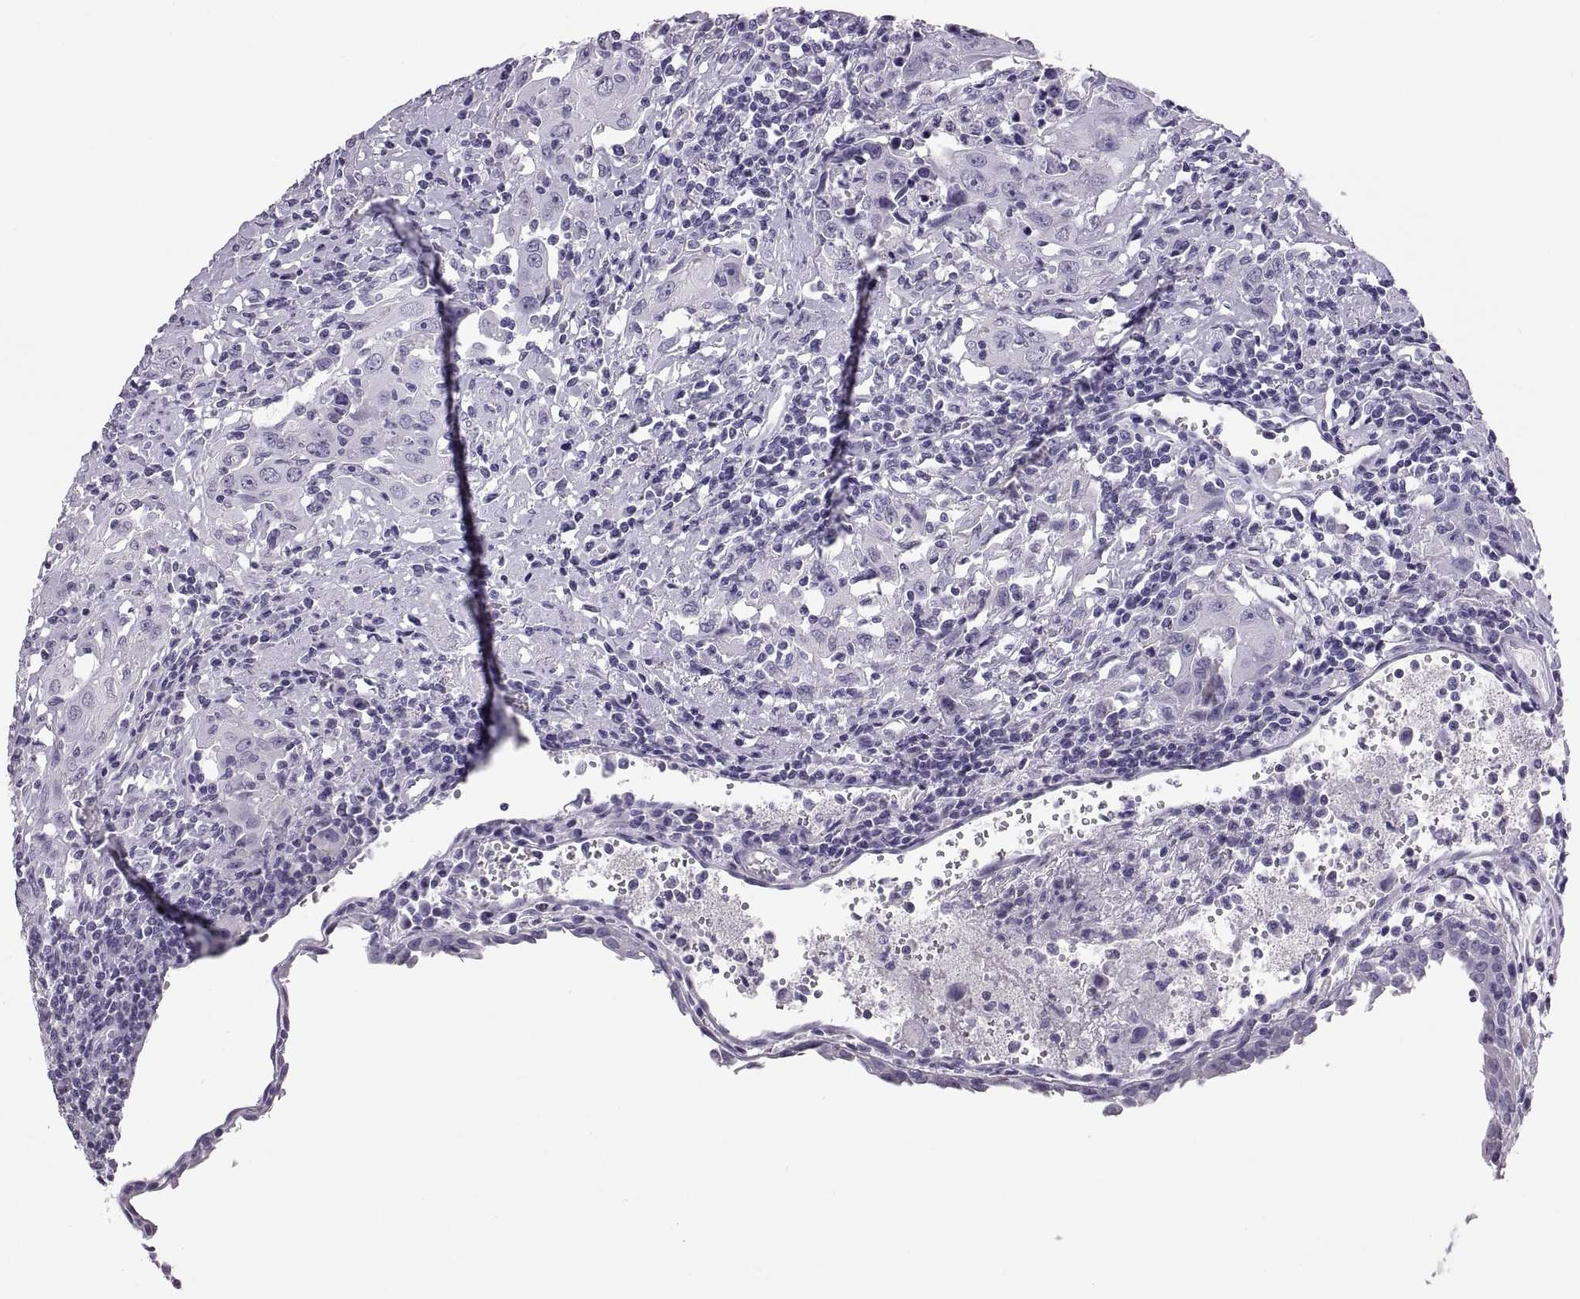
{"staining": {"intensity": "negative", "quantity": "none", "location": "none"}, "tissue": "urothelial cancer", "cell_type": "Tumor cells", "image_type": "cancer", "snomed": [{"axis": "morphology", "description": "Urothelial carcinoma, High grade"}, {"axis": "topography", "description": "Urinary bladder"}], "caption": "Histopathology image shows no protein expression in tumor cells of urothelial cancer tissue.", "gene": "QRICH2", "patient": {"sex": "female", "age": 85}}